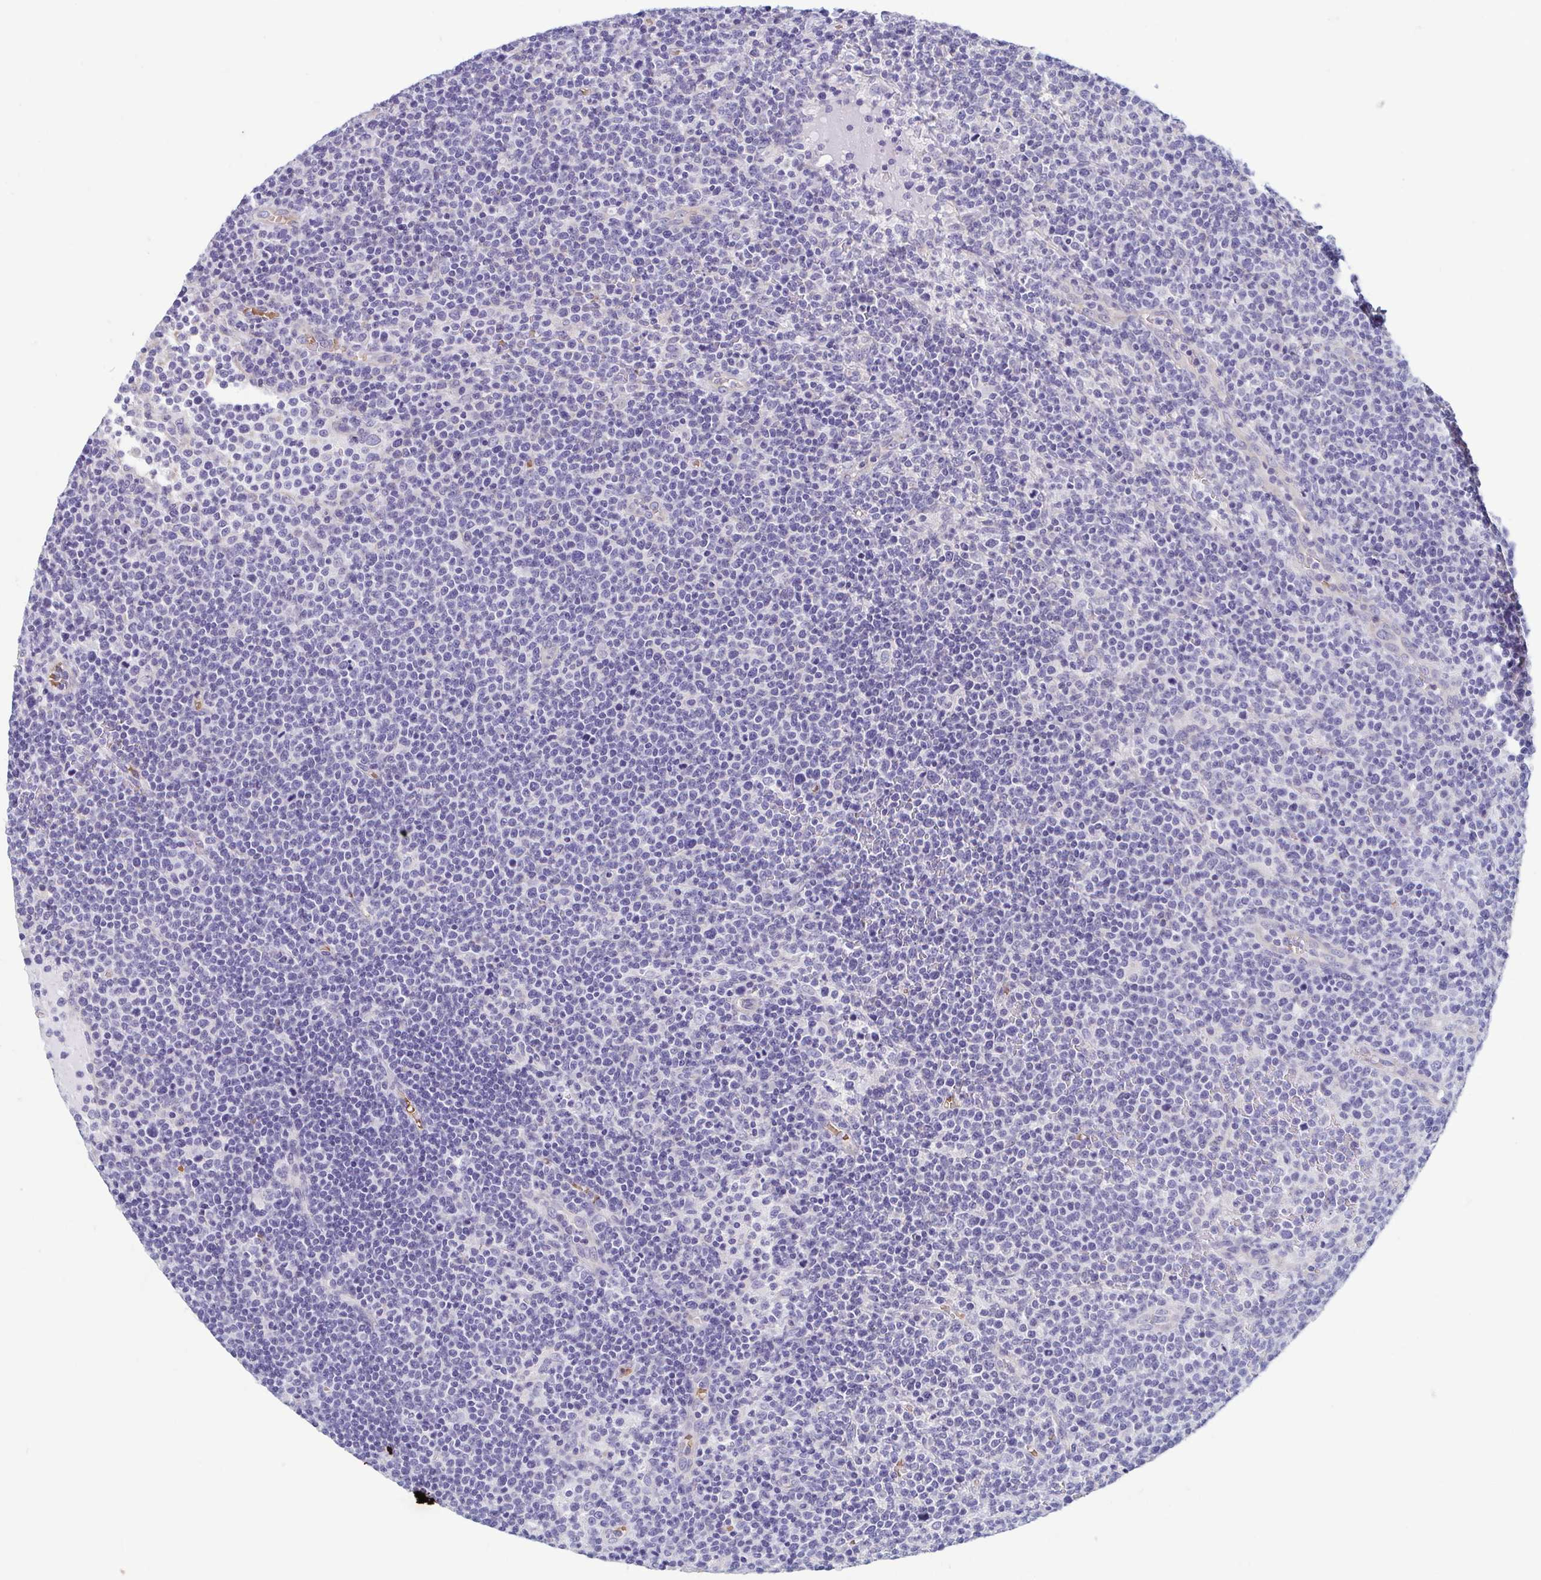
{"staining": {"intensity": "negative", "quantity": "none", "location": "none"}, "tissue": "lymphoma", "cell_type": "Tumor cells", "image_type": "cancer", "snomed": [{"axis": "morphology", "description": "Malignant lymphoma, non-Hodgkin's type, High grade"}, {"axis": "topography", "description": "Lymph node"}], "caption": "Protein analysis of lymphoma demonstrates no significant positivity in tumor cells.", "gene": "MORC4", "patient": {"sex": "male", "age": 61}}